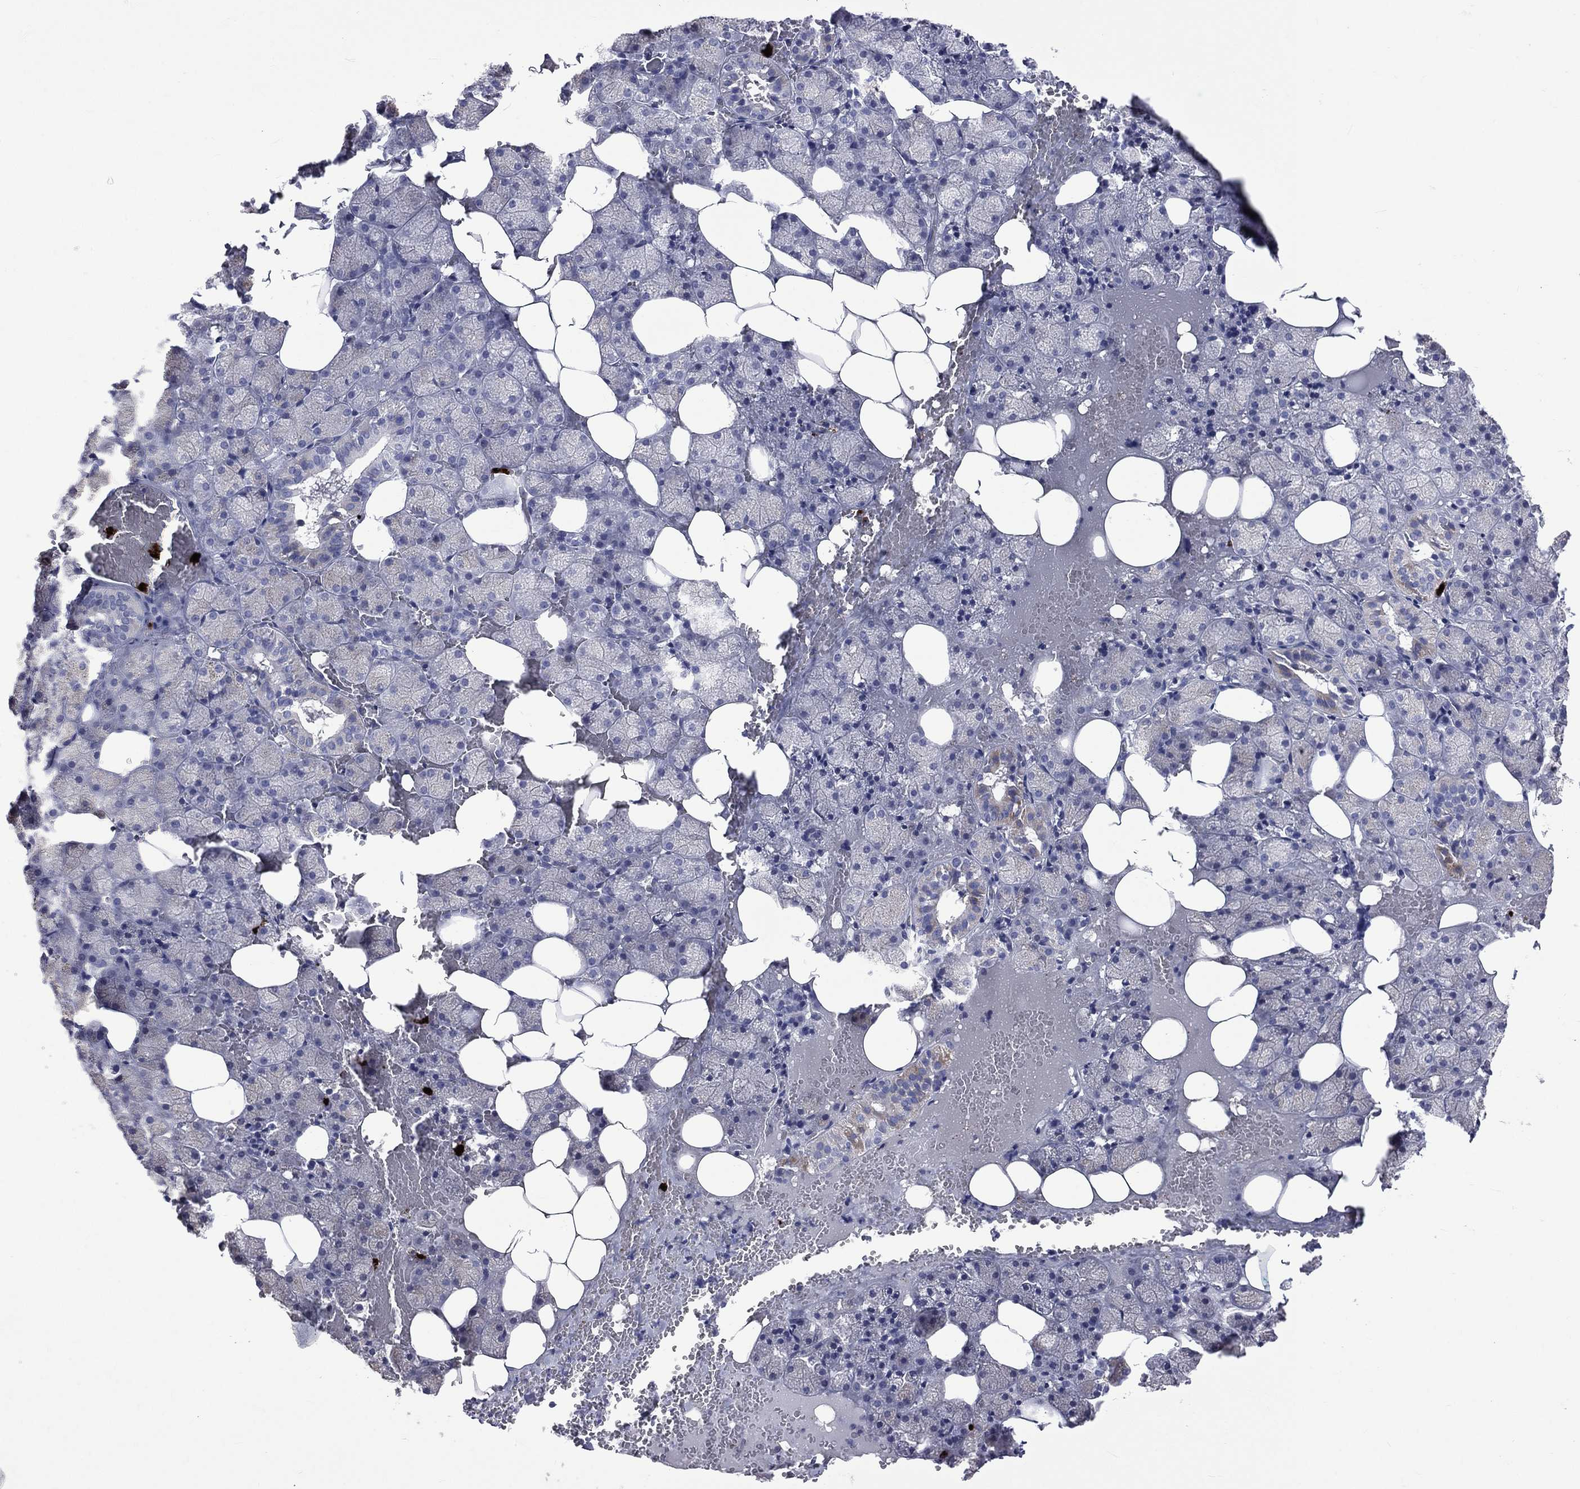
{"staining": {"intensity": "negative", "quantity": "none", "location": "none"}, "tissue": "salivary gland", "cell_type": "Glandular cells", "image_type": "normal", "snomed": [{"axis": "morphology", "description": "Normal tissue, NOS"}, {"axis": "topography", "description": "Salivary gland"}], "caption": "Immunohistochemistry (IHC) histopathology image of unremarkable salivary gland: human salivary gland stained with DAB (3,3'-diaminobenzidine) displays no significant protein positivity in glandular cells. The staining was performed using DAB (3,3'-diaminobenzidine) to visualize the protein expression in brown, while the nuclei were stained in blue with hematoxylin (Magnification: 20x).", "gene": "ELANE", "patient": {"sex": "male", "age": 38}}